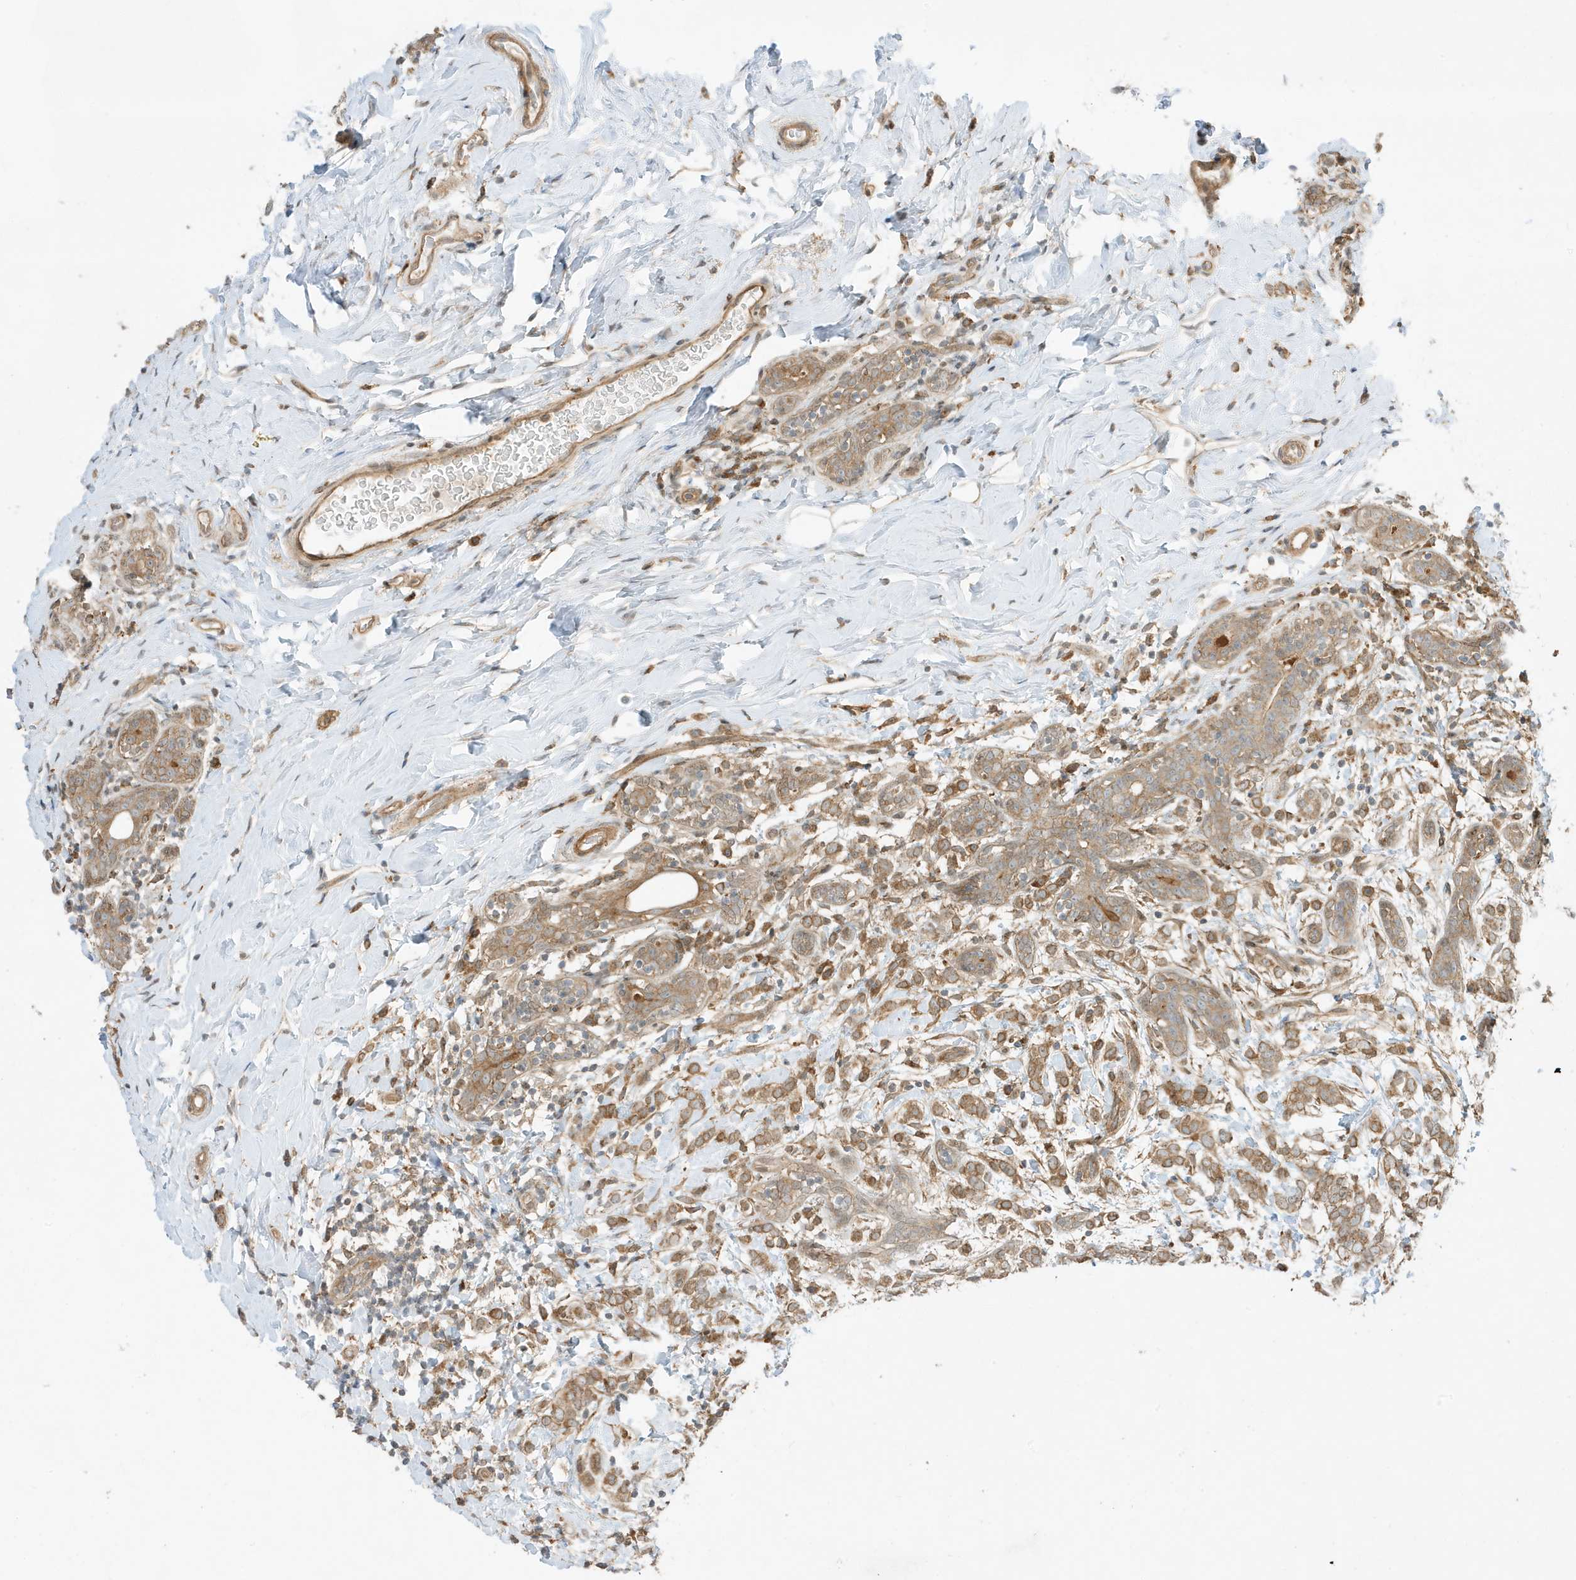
{"staining": {"intensity": "moderate", "quantity": ">75%", "location": "cytoplasmic/membranous"}, "tissue": "breast cancer", "cell_type": "Tumor cells", "image_type": "cancer", "snomed": [{"axis": "morphology", "description": "Normal tissue, NOS"}, {"axis": "morphology", "description": "Lobular carcinoma"}, {"axis": "topography", "description": "Breast"}], "caption": "High-power microscopy captured an immunohistochemistry (IHC) histopathology image of breast cancer, revealing moderate cytoplasmic/membranous expression in about >75% of tumor cells. (Stains: DAB (3,3'-diaminobenzidine) in brown, nuclei in blue, Microscopy: brightfield microscopy at high magnification).", "gene": "SCARF2", "patient": {"sex": "female", "age": 47}}